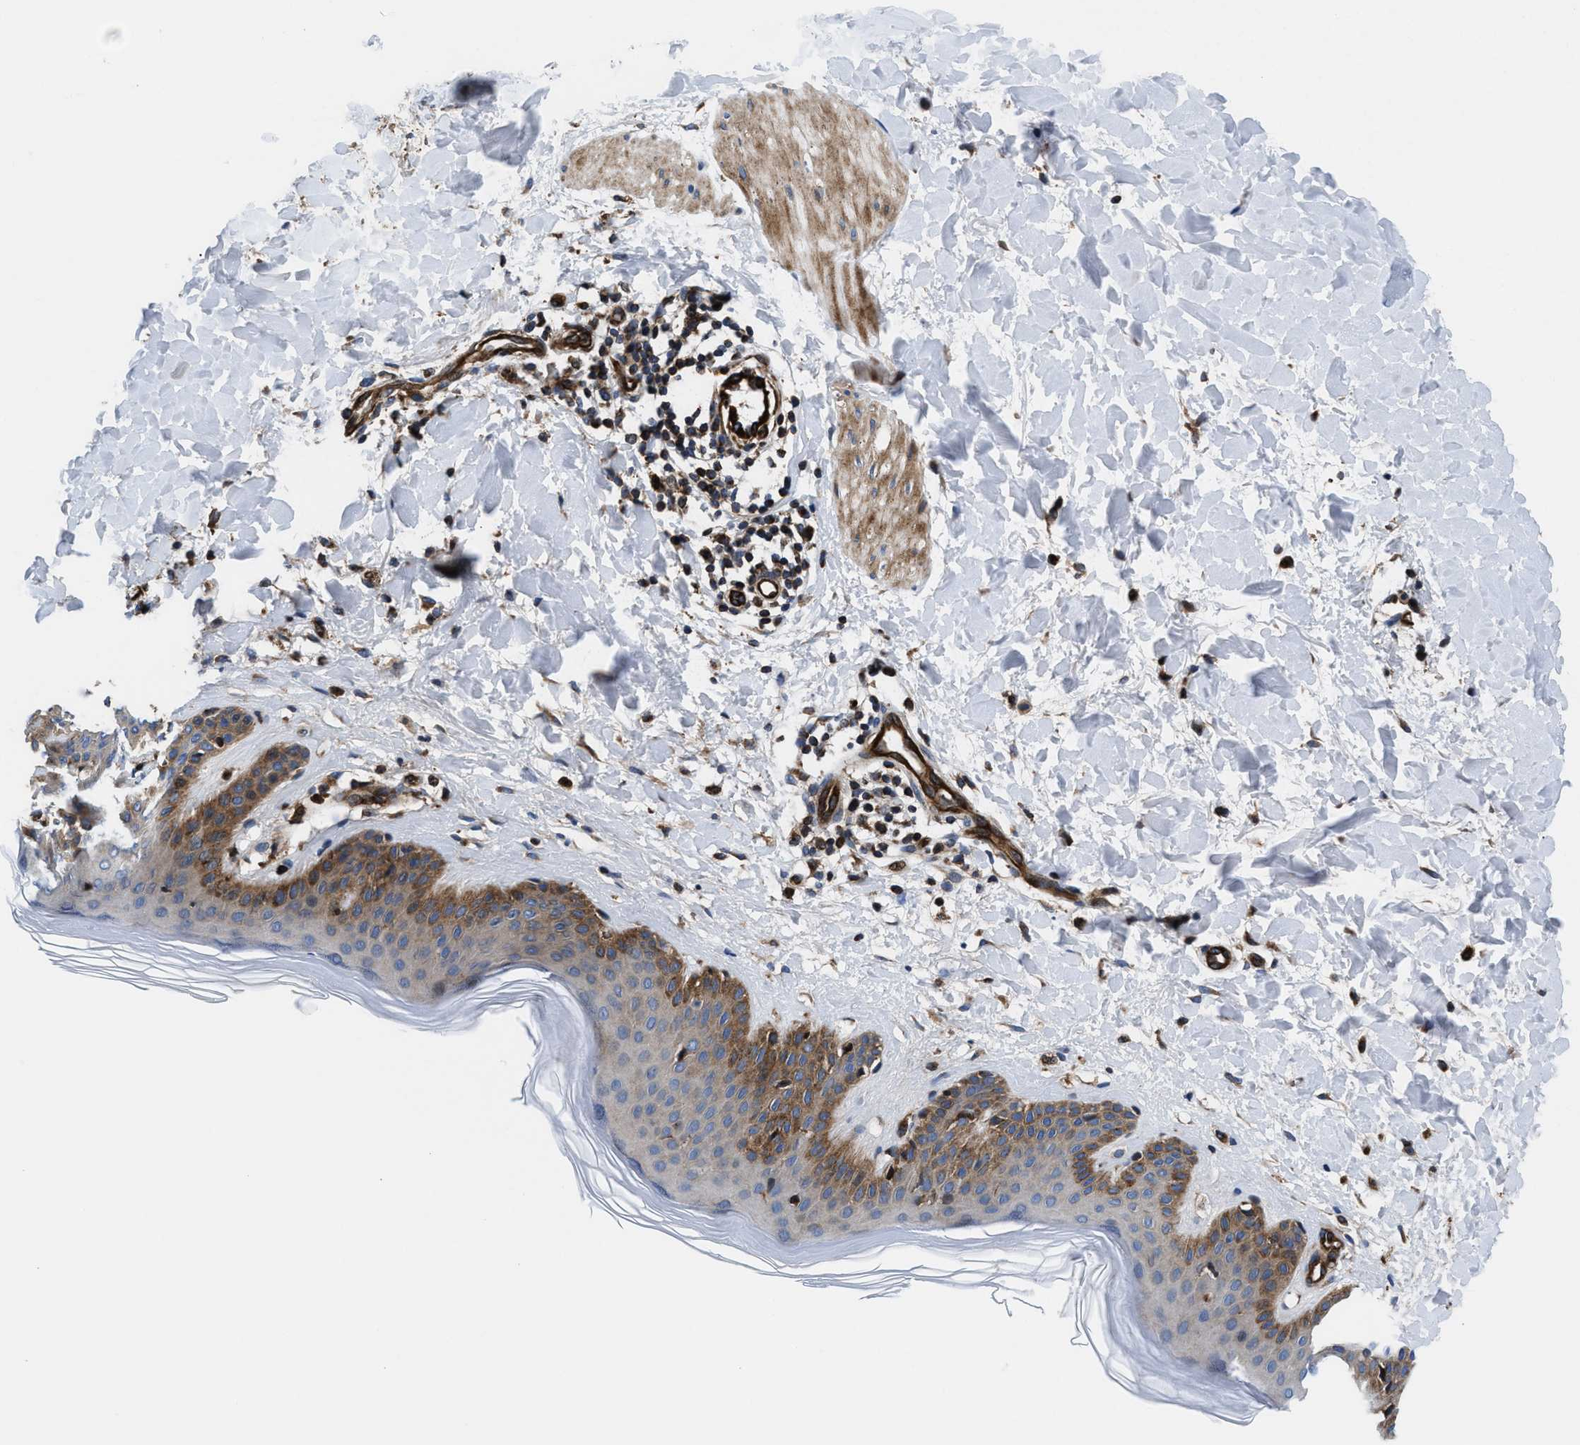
{"staining": {"intensity": "moderate", "quantity": ">75%", "location": "cytoplasmic/membranous"}, "tissue": "skin", "cell_type": "Fibroblasts", "image_type": "normal", "snomed": [{"axis": "morphology", "description": "Normal tissue, NOS"}, {"axis": "morphology", "description": "Malignant melanoma, Metastatic site"}, {"axis": "topography", "description": "Skin"}], "caption": "Immunohistochemistry histopathology image of normal skin: skin stained using IHC shows medium levels of moderate protein expression localized specifically in the cytoplasmic/membranous of fibroblasts, appearing as a cytoplasmic/membranous brown color.", "gene": "PRR15L", "patient": {"sex": "male", "age": 41}}